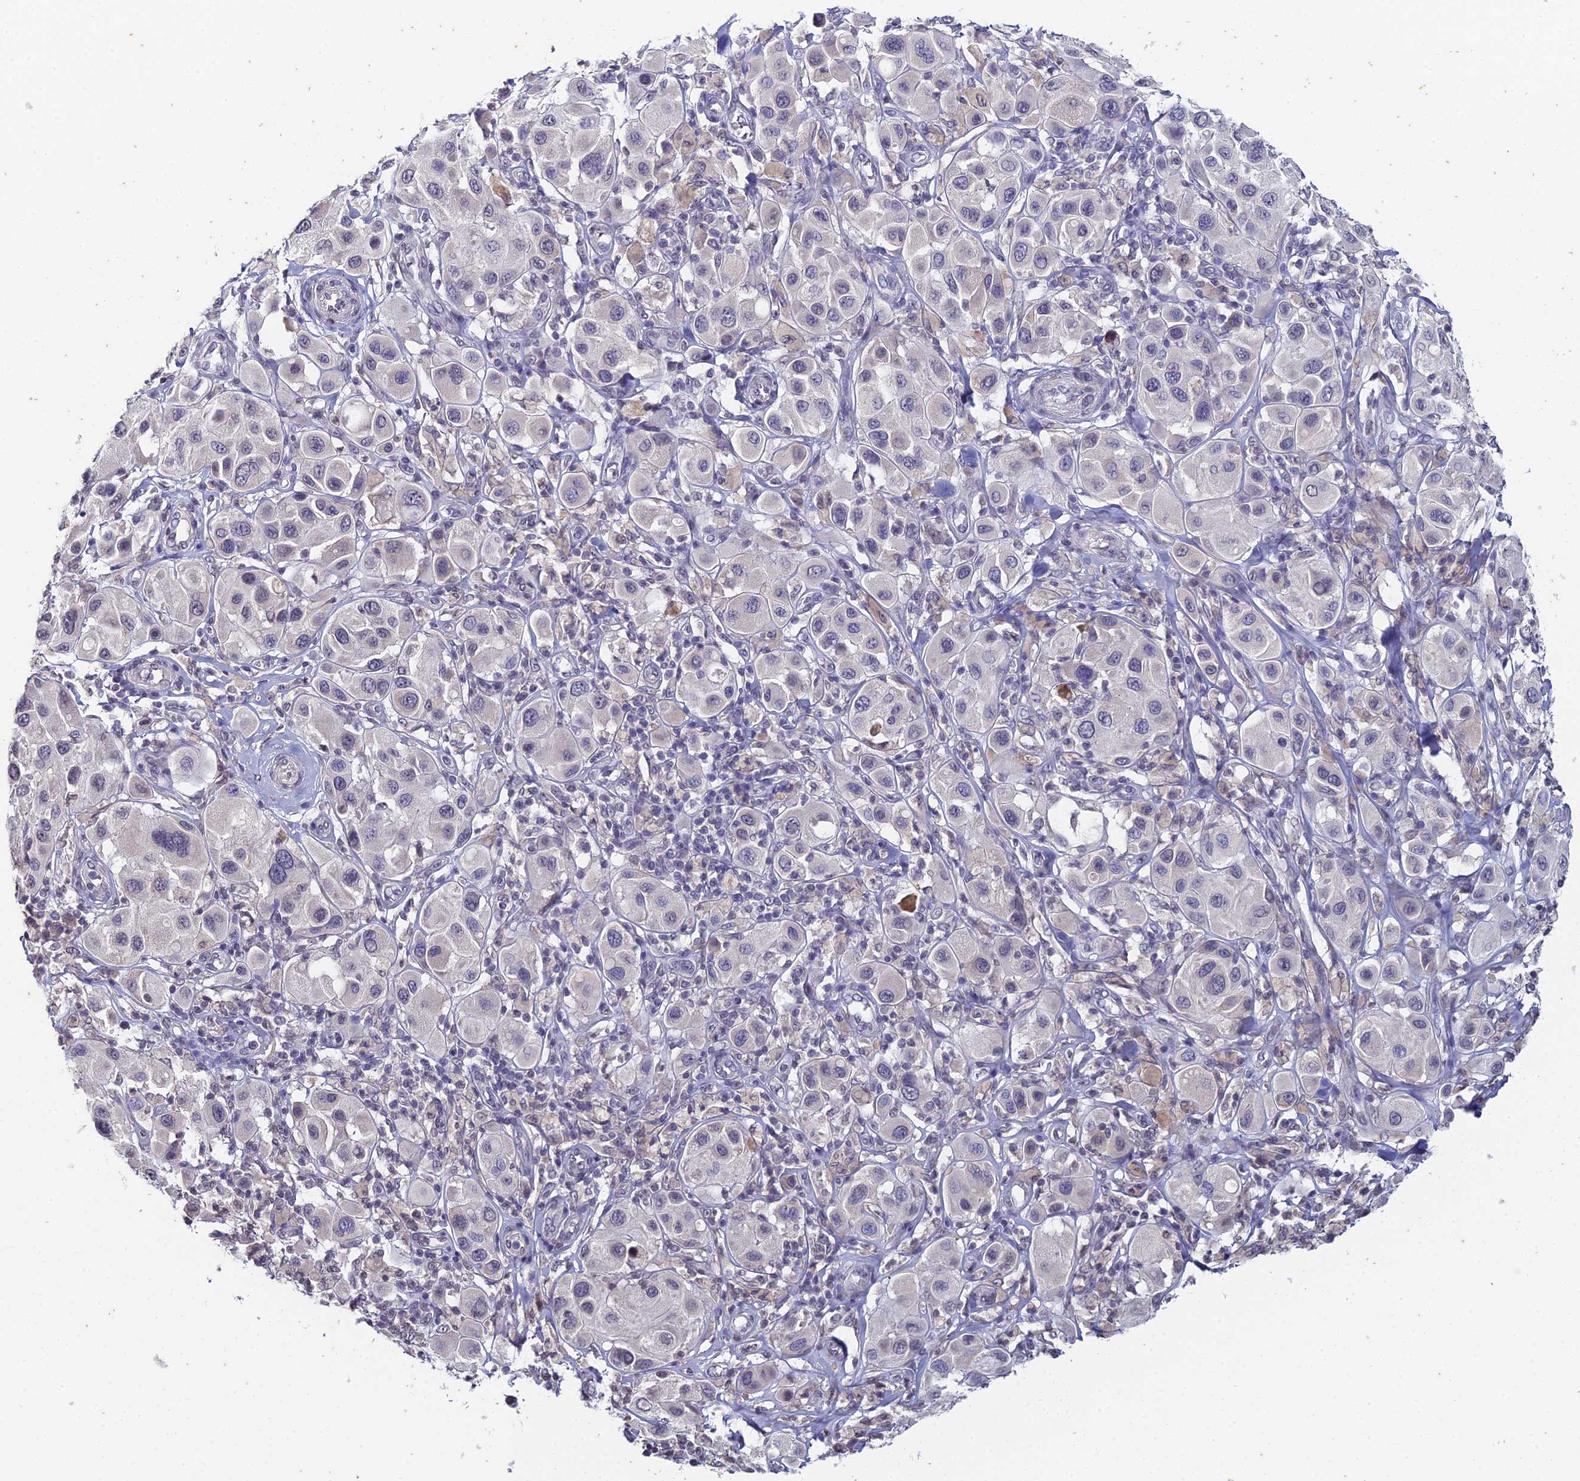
{"staining": {"intensity": "negative", "quantity": "none", "location": "none"}, "tissue": "melanoma", "cell_type": "Tumor cells", "image_type": "cancer", "snomed": [{"axis": "morphology", "description": "Malignant melanoma, Metastatic site"}, {"axis": "topography", "description": "Skin"}], "caption": "Micrograph shows no significant protein staining in tumor cells of melanoma. The staining is performed using DAB brown chromogen with nuclei counter-stained in using hematoxylin.", "gene": "PRR22", "patient": {"sex": "male", "age": 41}}